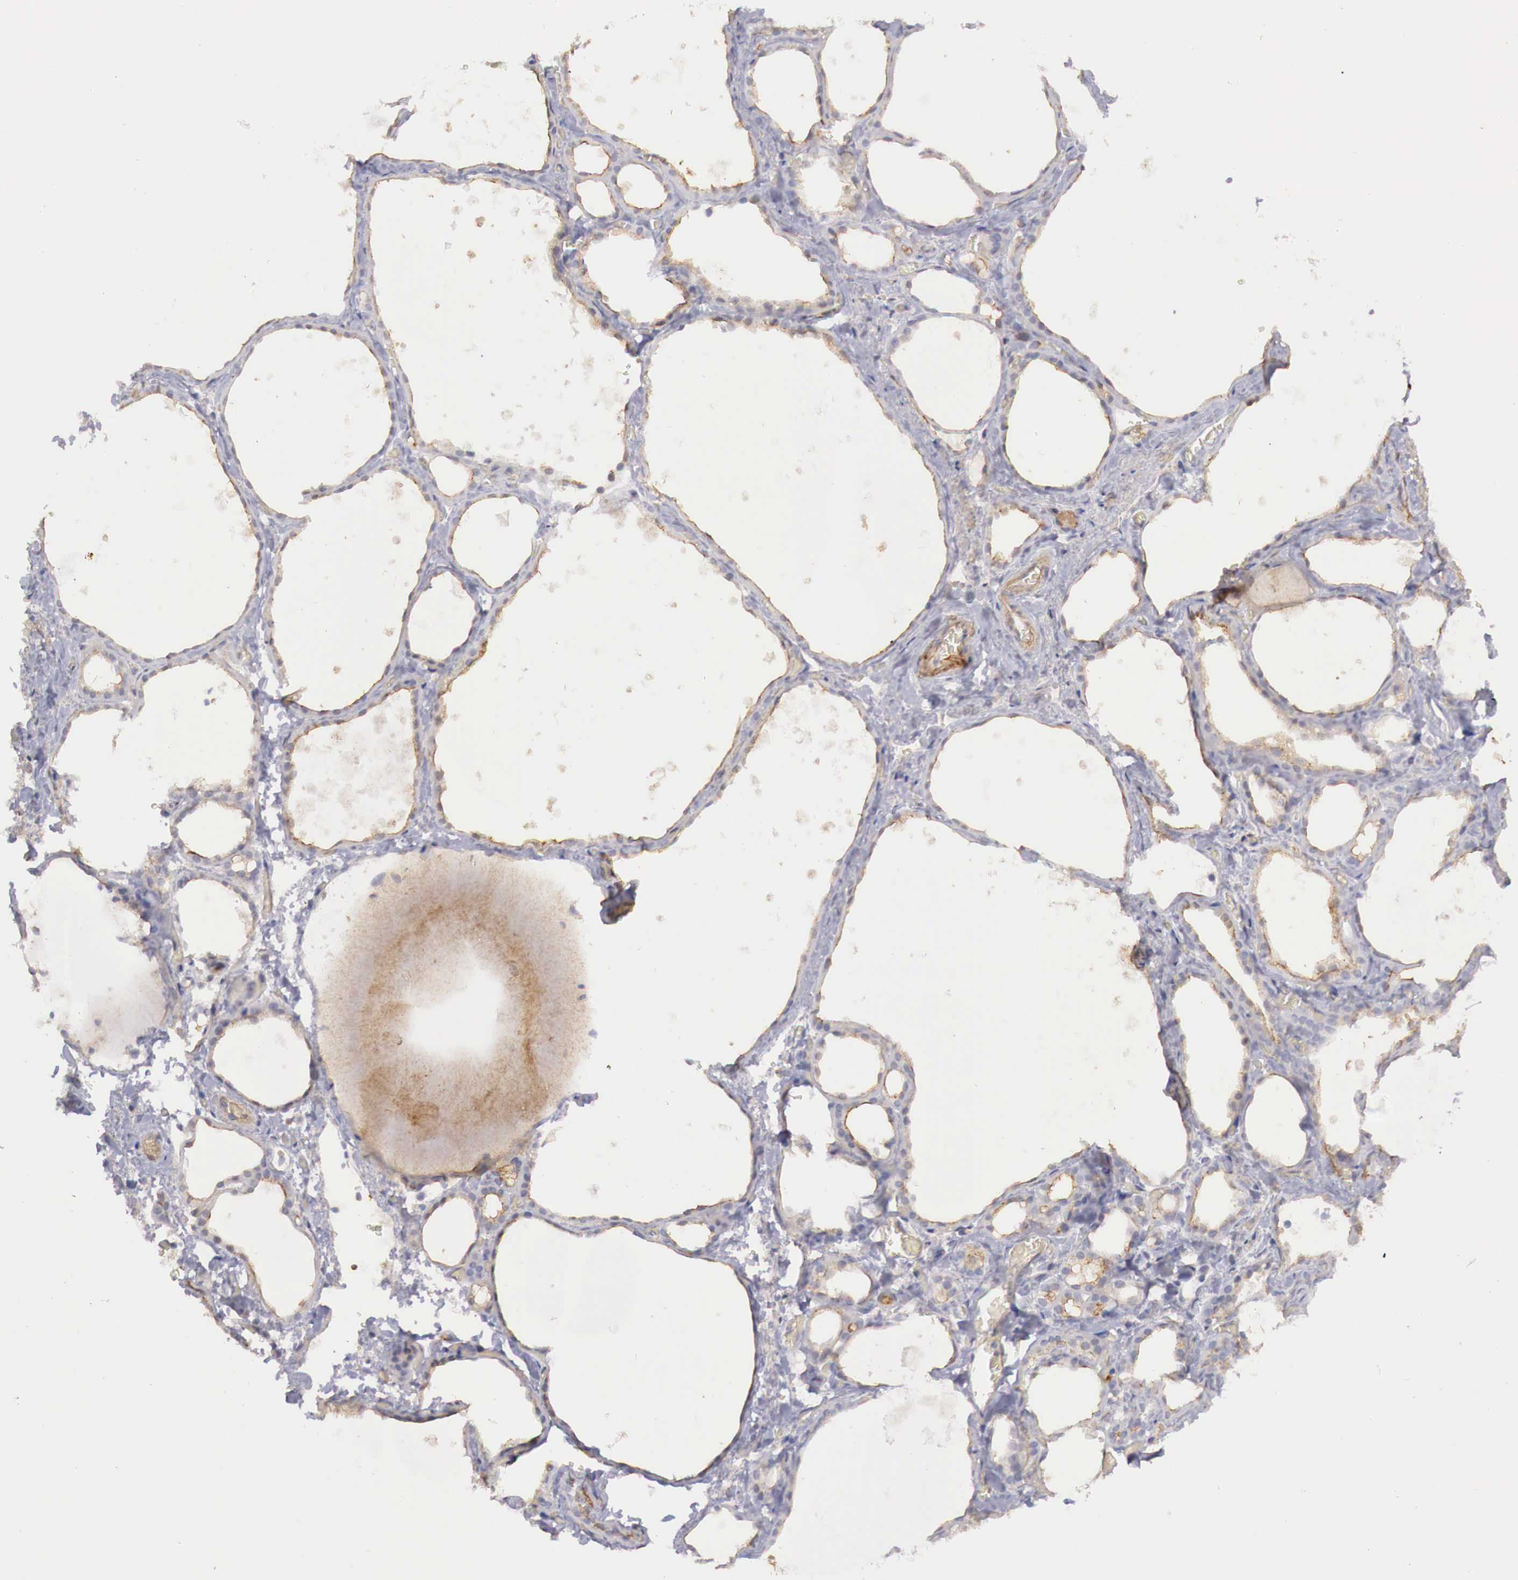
{"staining": {"intensity": "weak", "quantity": "25%-75%", "location": "cytoplasmic/membranous"}, "tissue": "thyroid gland", "cell_type": "Glandular cells", "image_type": "normal", "snomed": [{"axis": "morphology", "description": "Normal tissue, NOS"}, {"axis": "topography", "description": "Thyroid gland"}], "caption": "Immunohistochemistry (IHC) of unremarkable thyroid gland demonstrates low levels of weak cytoplasmic/membranous expression in about 25%-75% of glandular cells. (IHC, brightfield microscopy, high magnification).", "gene": "KLHDC7B", "patient": {"sex": "male", "age": 76}}